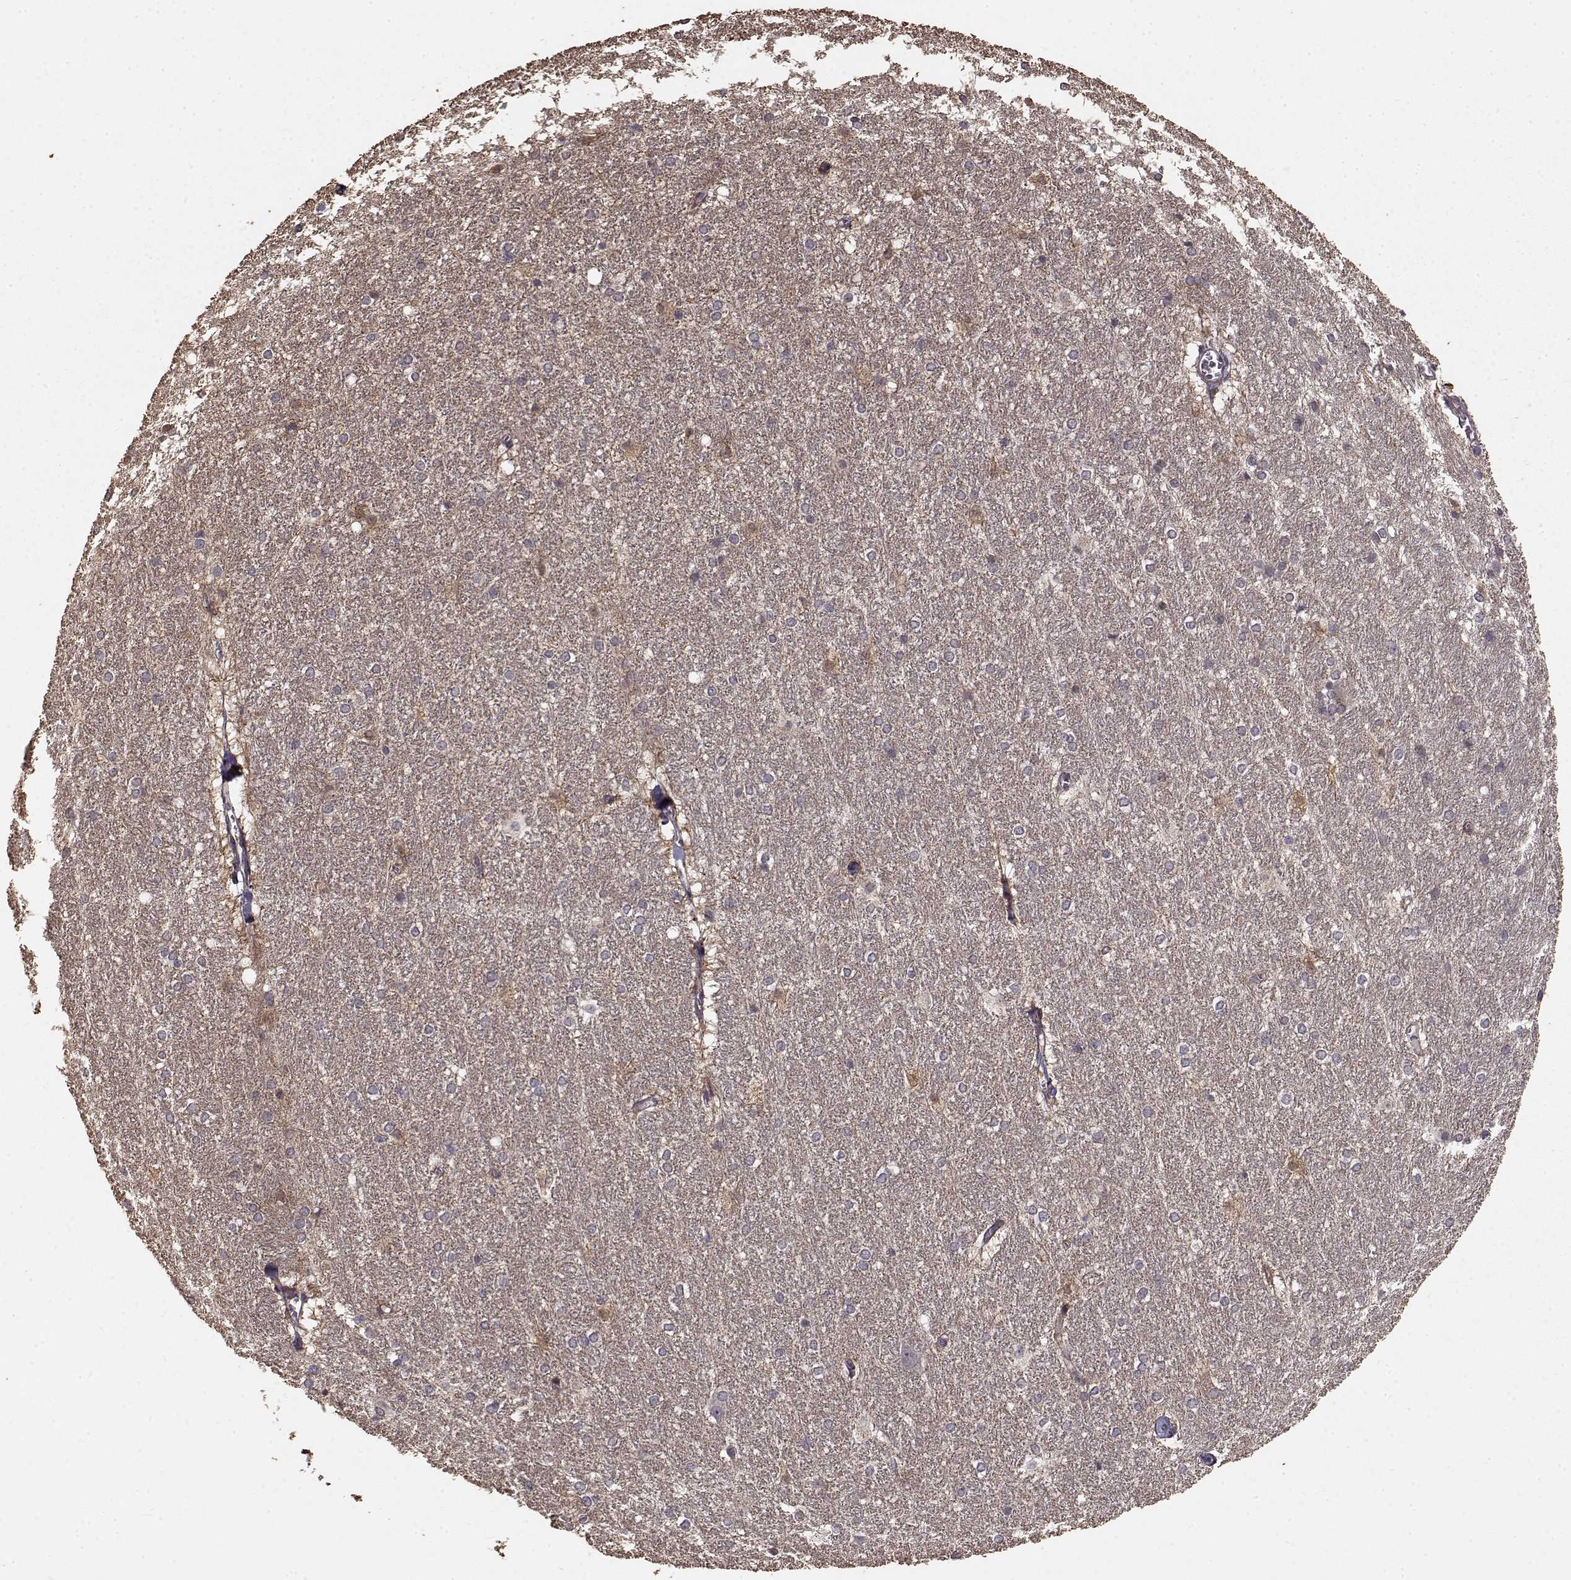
{"staining": {"intensity": "negative", "quantity": "none", "location": "none"}, "tissue": "hippocampus", "cell_type": "Glial cells", "image_type": "normal", "snomed": [{"axis": "morphology", "description": "Normal tissue, NOS"}, {"axis": "topography", "description": "Cerebral cortex"}, {"axis": "topography", "description": "Hippocampus"}], "caption": "This is an IHC image of normal hippocampus. There is no expression in glial cells.", "gene": "USP15", "patient": {"sex": "female", "age": 19}}